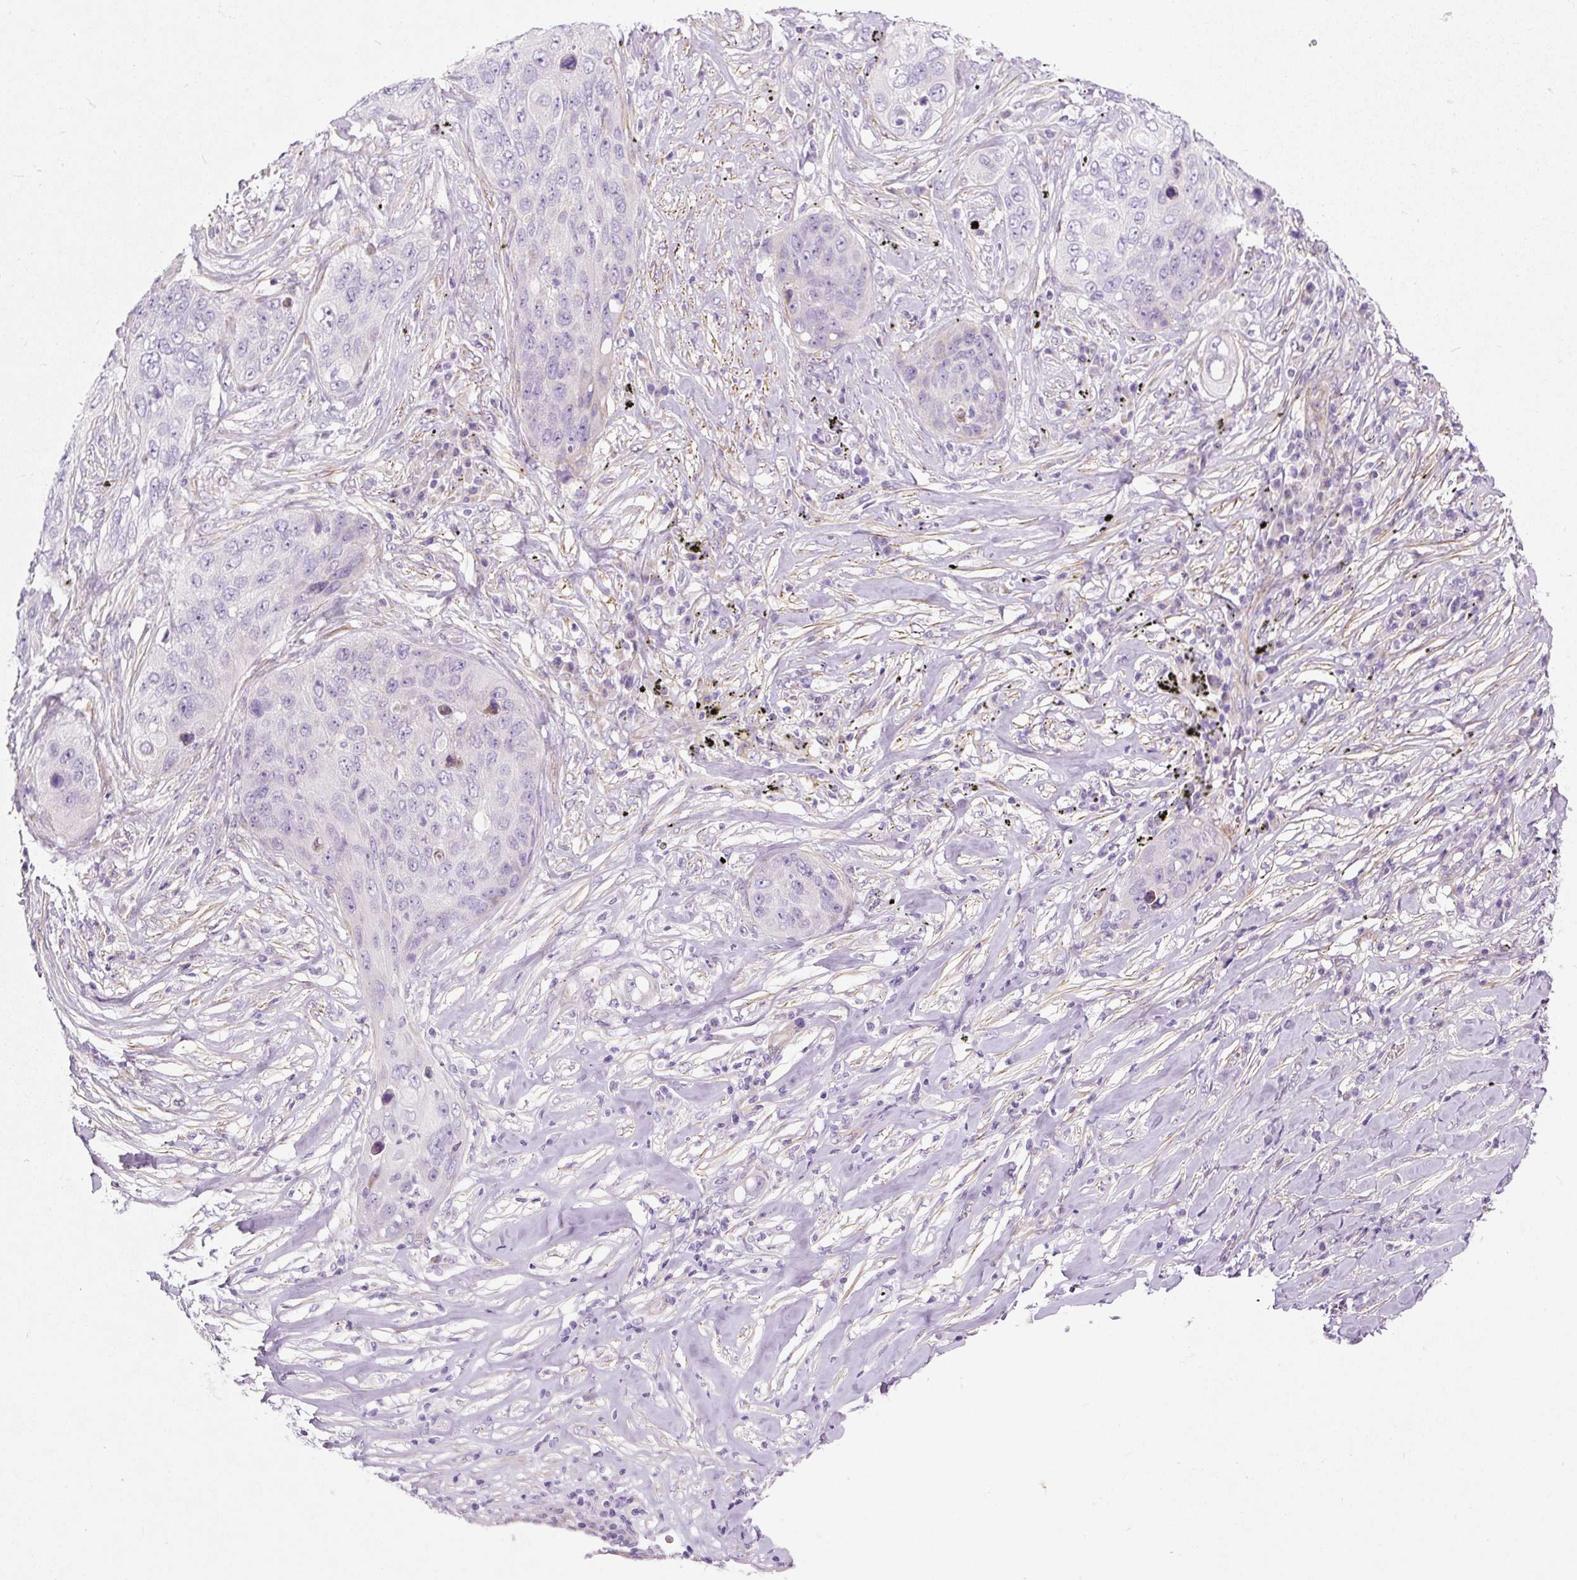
{"staining": {"intensity": "negative", "quantity": "none", "location": "none"}, "tissue": "lung cancer", "cell_type": "Tumor cells", "image_type": "cancer", "snomed": [{"axis": "morphology", "description": "Squamous cell carcinoma, NOS"}, {"axis": "topography", "description": "Lung"}], "caption": "An image of lung squamous cell carcinoma stained for a protein reveals no brown staining in tumor cells. Brightfield microscopy of IHC stained with DAB (brown) and hematoxylin (blue), captured at high magnification.", "gene": "ERAP2", "patient": {"sex": "female", "age": 63}}